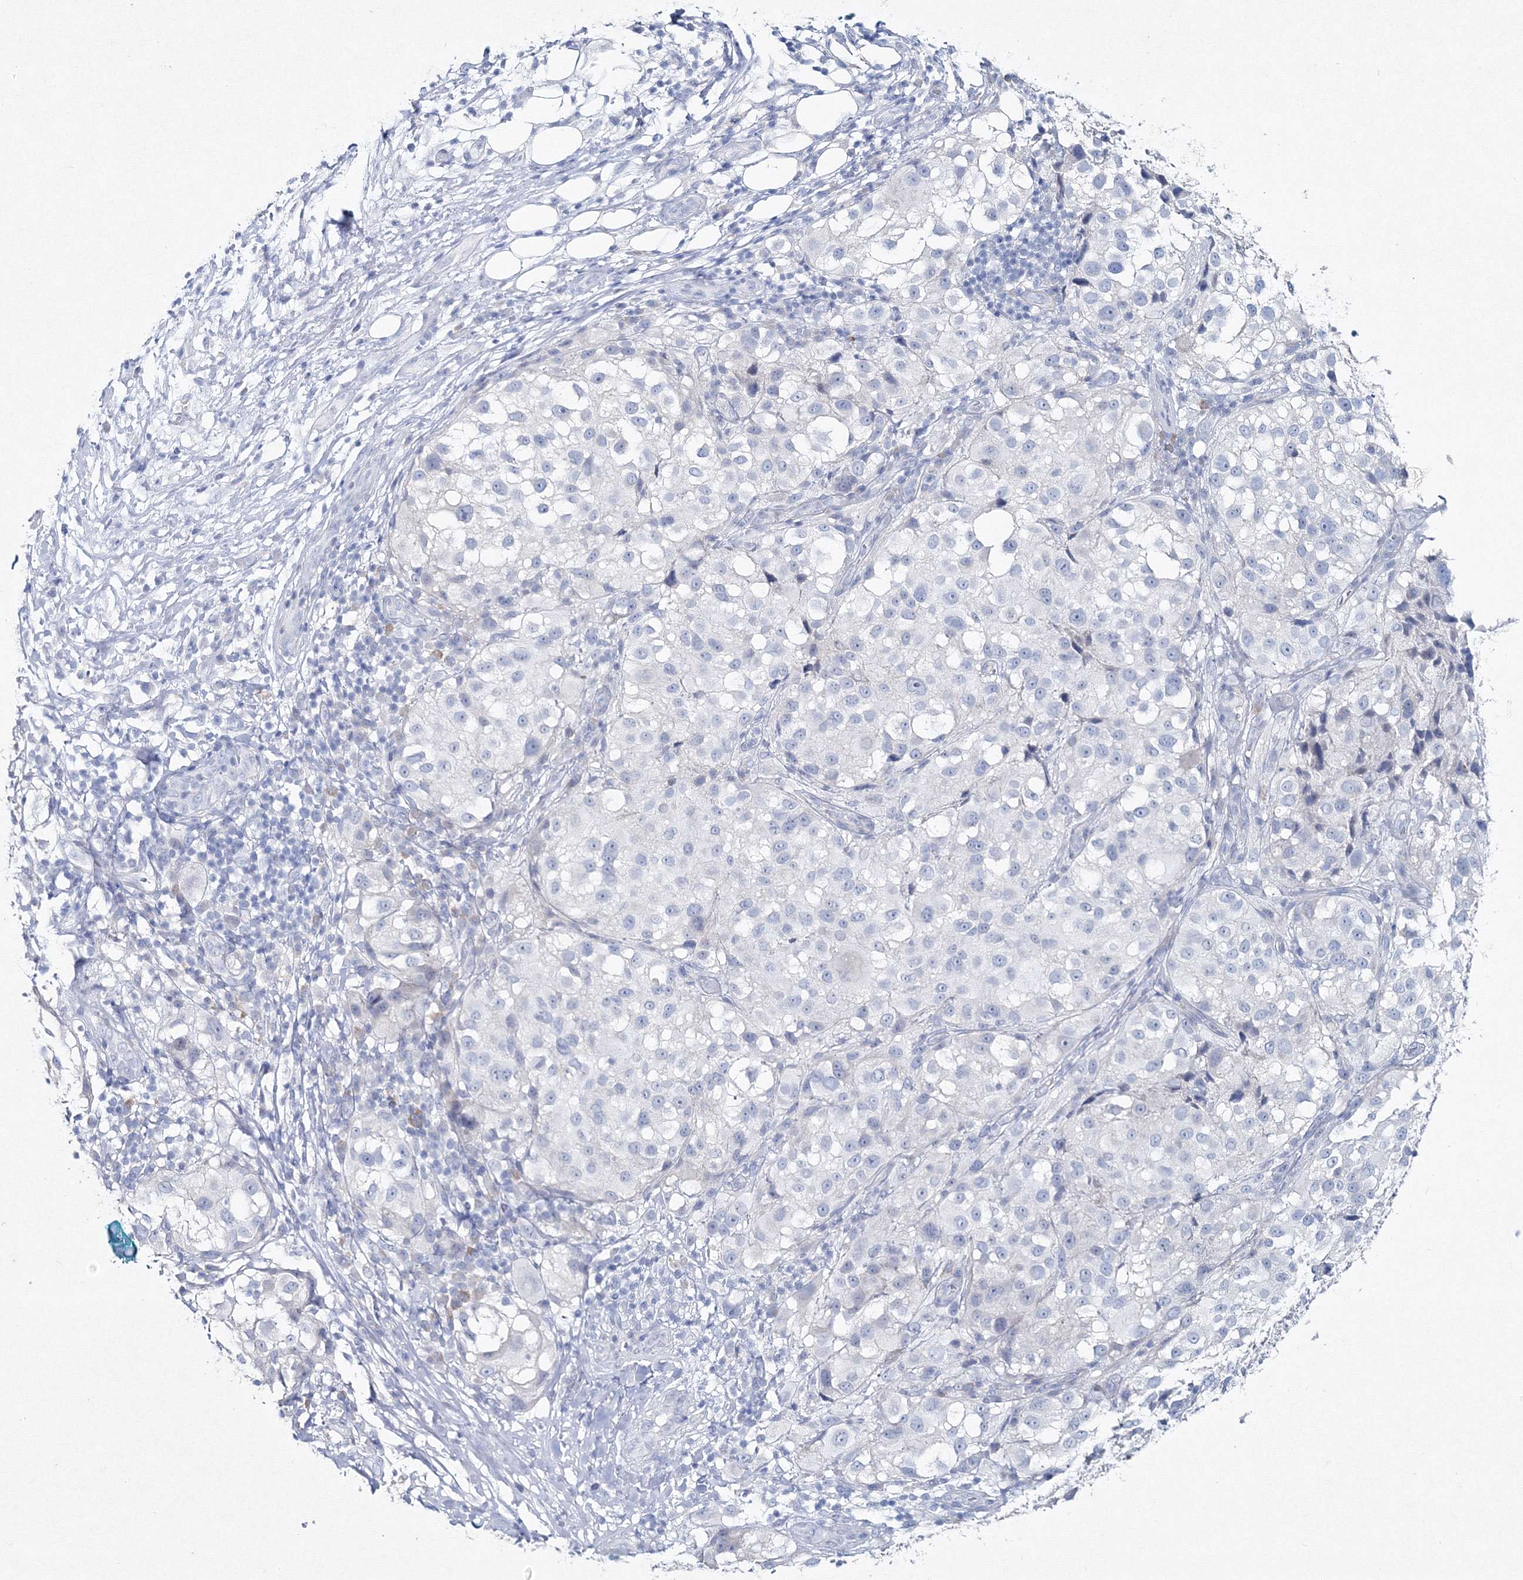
{"staining": {"intensity": "negative", "quantity": "none", "location": "none"}, "tissue": "melanoma", "cell_type": "Tumor cells", "image_type": "cancer", "snomed": [{"axis": "morphology", "description": "Necrosis, NOS"}, {"axis": "morphology", "description": "Malignant melanoma, NOS"}, {"axis": "topography", "description": "Skin"}], "caption": "DAB immunohistochemical staining of human malignant melanoma exhibits no significant expression in tumor cells. Brightfield microscopy of IHC stained with DAB (brown) and hematoxylin (blue), captured at high magnification.", "gene": "GCKR", "patient": {"sex": "female", "age": 87}}